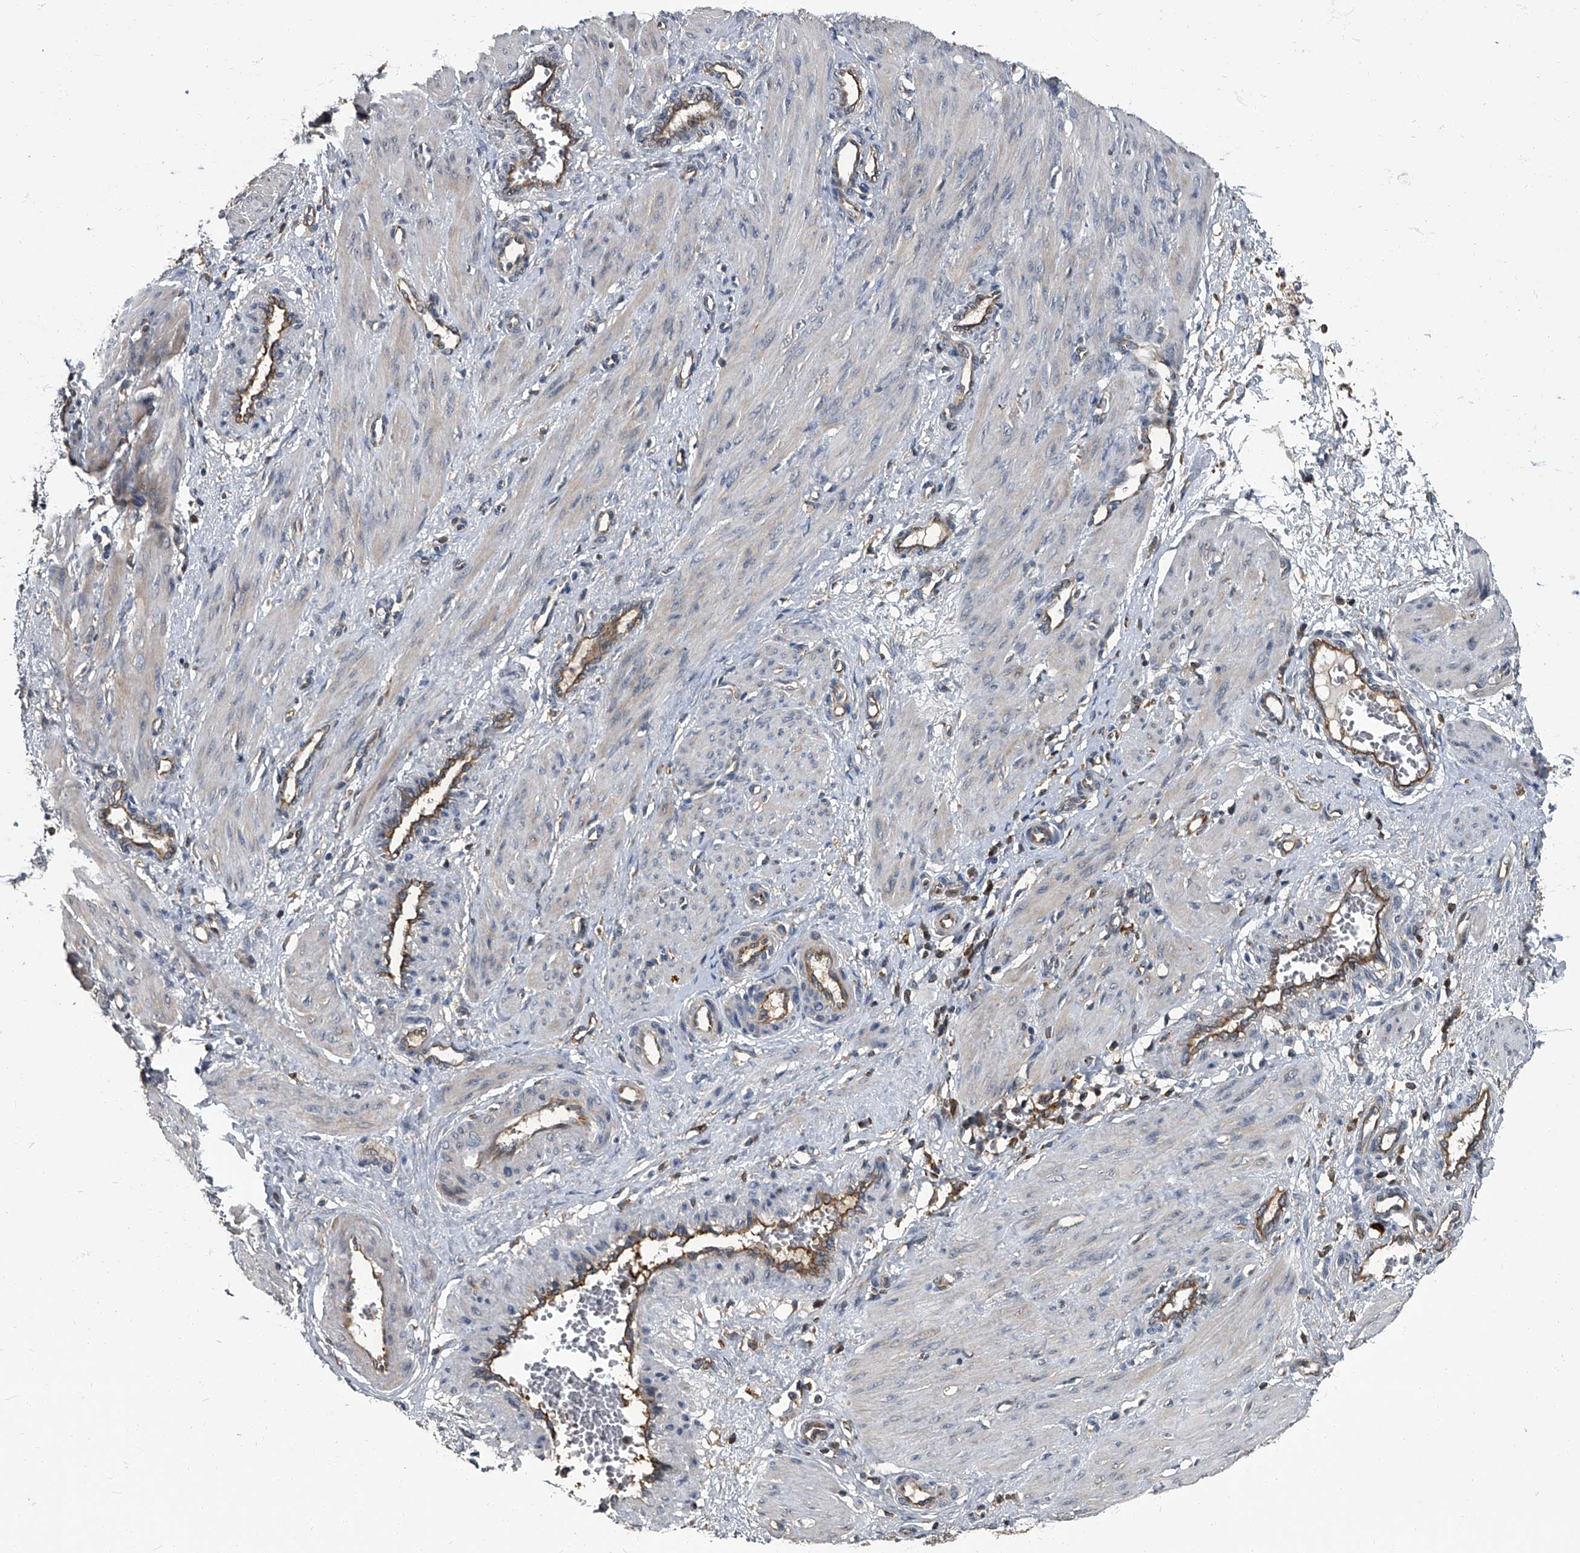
{"staining": {"intensity": "negative", "quantity": "none", "location": "none"}, "tissue": "smooth muscle", "cell_type": "Smooth muscle cells", "image_type": "normal", "snomed": [{"axis": "morphology", "description": "Normal tissue, NOS"}, {"axis": "topography", "description": "Endometrium"}], "caption": "This image is of unremarkable smooth muscle stained with IHC to label a protein in brown with the nuclei are counter-stained blue. There is no expression in smooth muscle cells.", "gene": "CDV3", "patient": {"sex": "female", "age": 33}}